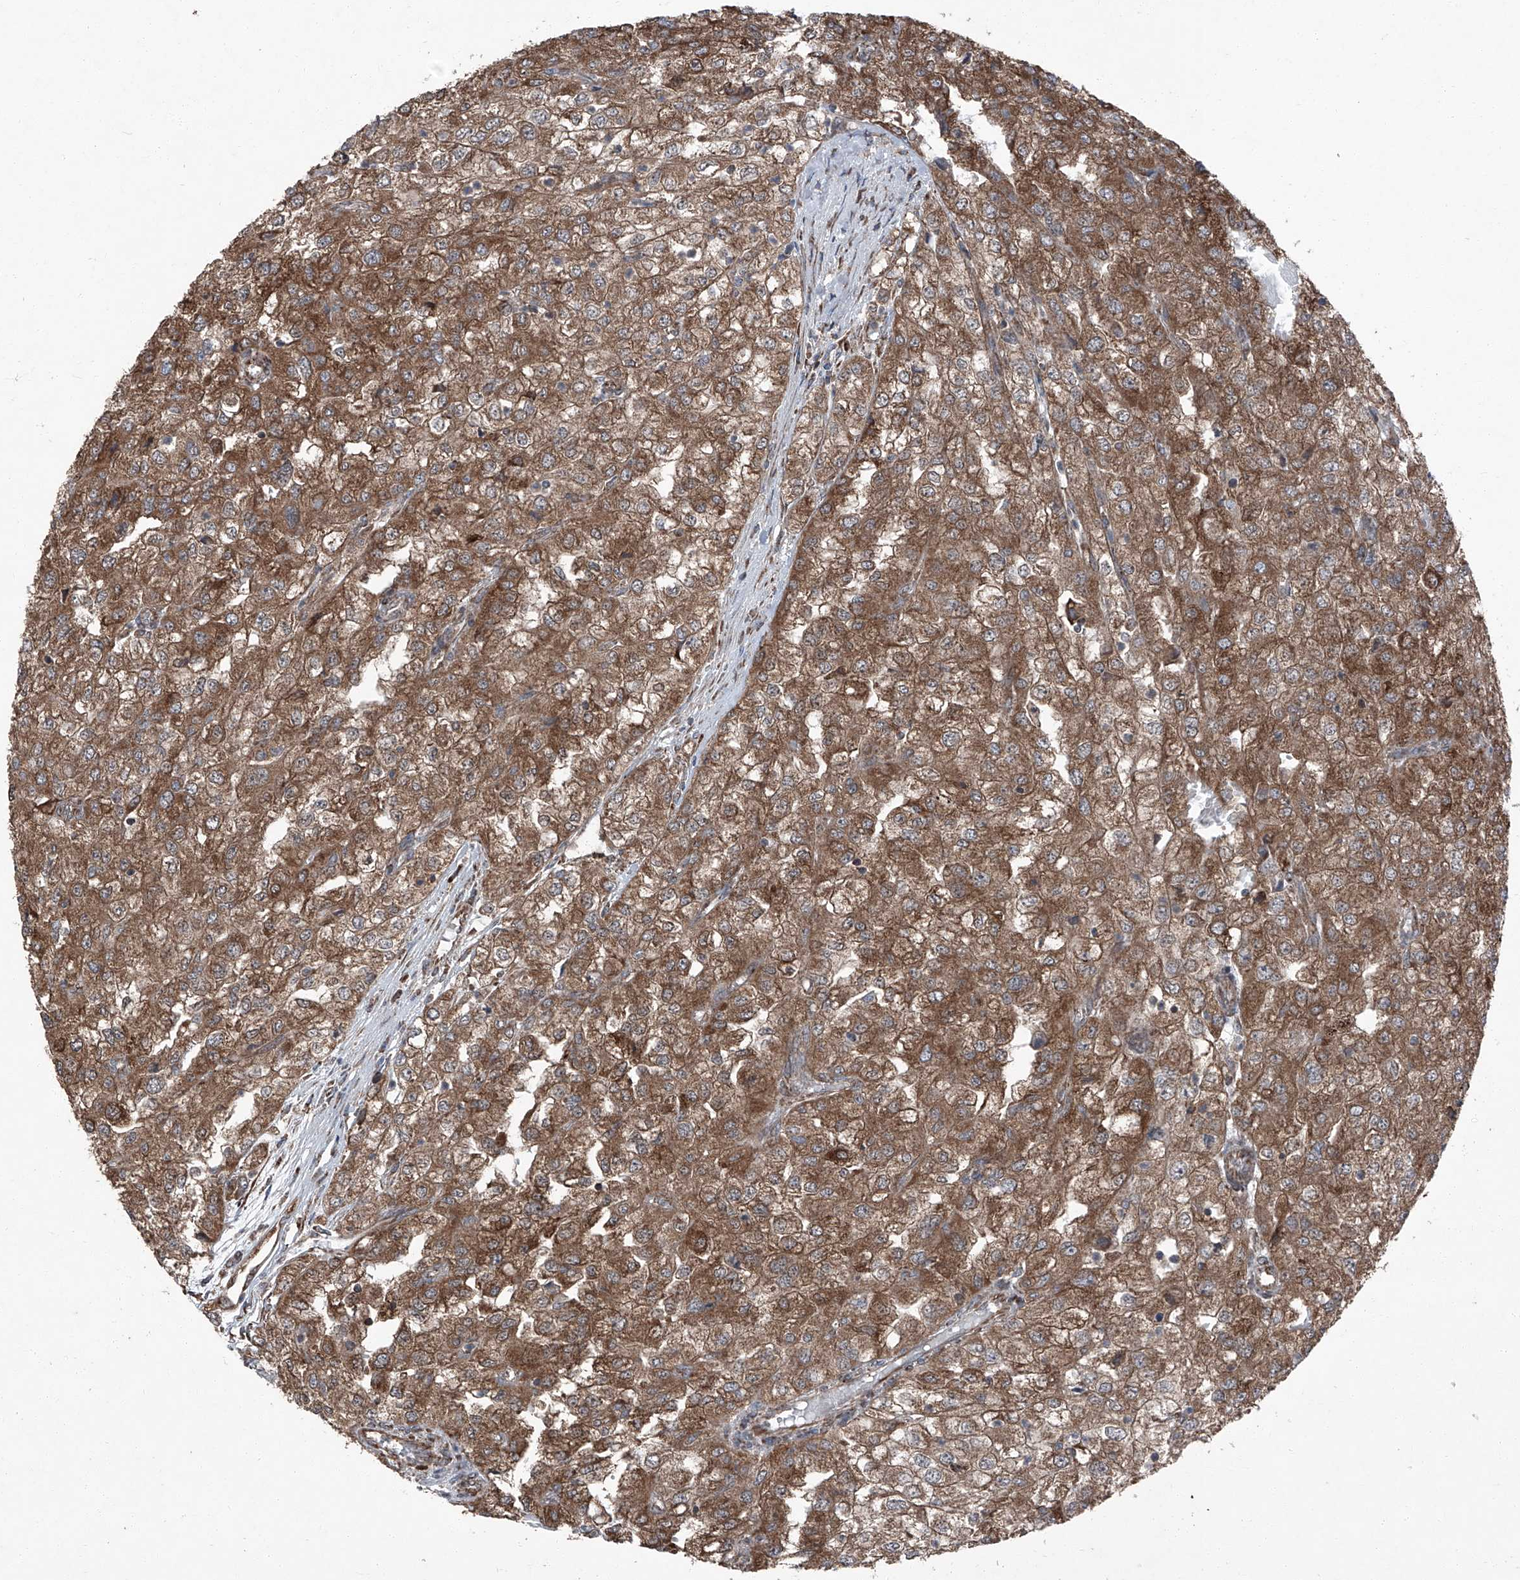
{"staining": {"intensity": "moderate", "quantity": ">75%", "location": "cytoplasmic/membranous"}, "tissue": "renal cancer", "cell_type": "Tumor cells", "image_type": "cancer", "snomed": [{"axis": "morphology", "description": "Adenocarcinoma, NOS"}, {"axis": "topography", "description": "Kidney"}], "caption": "High-power microscopy captured an immunohistochemistry photomicrograph of renal cancer, revealing moderate cytoplasmic/membranous staining in approximately >75% of tumor cells.", "gene": "LIMK1", "patient": {"sex": "female", "age": 54}}